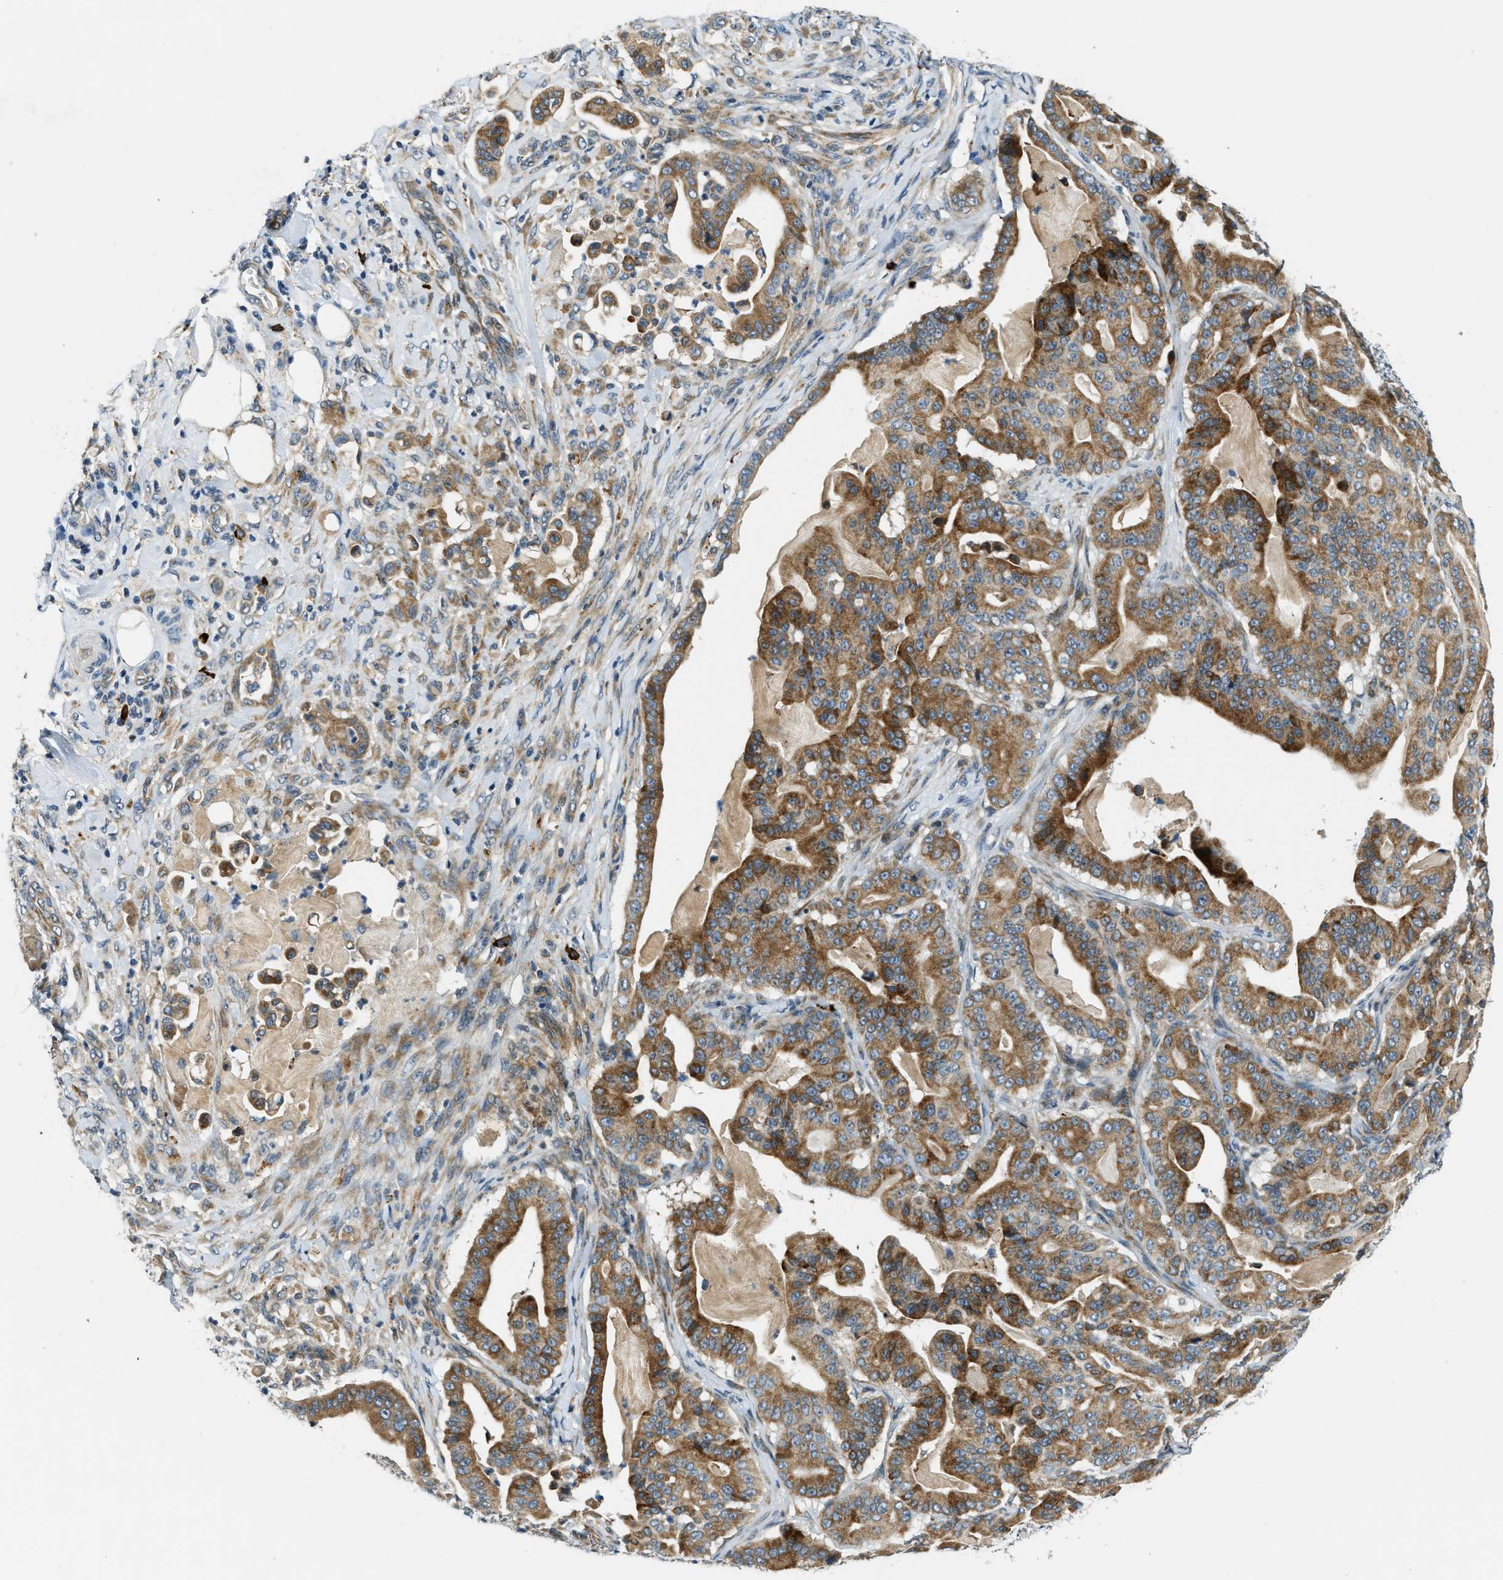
{"staining": {"intensity": "moderate", "quantity": ">75%", "location": "cytoplasmic/membranous"}, "tissue": "pancreatic cancer", "cell_type": "Tumor cells", "image_type": "cancer", "snomed": [{"axis": "morphology", "description": "Adenocarcinoma, NOS"}, {"axis": "topography", "description": "Pancreas"}], "caption": "Tumor cells reveal medium levels of moderate cytoplasmic/membranous positivity in about >75% of cells in adenocarcinoma (pancreatic). (Brightfield microscopy of DAB IHC at high magnification).", "gene": "HERC2", "patient": {"sex": "male", "age": 63}}